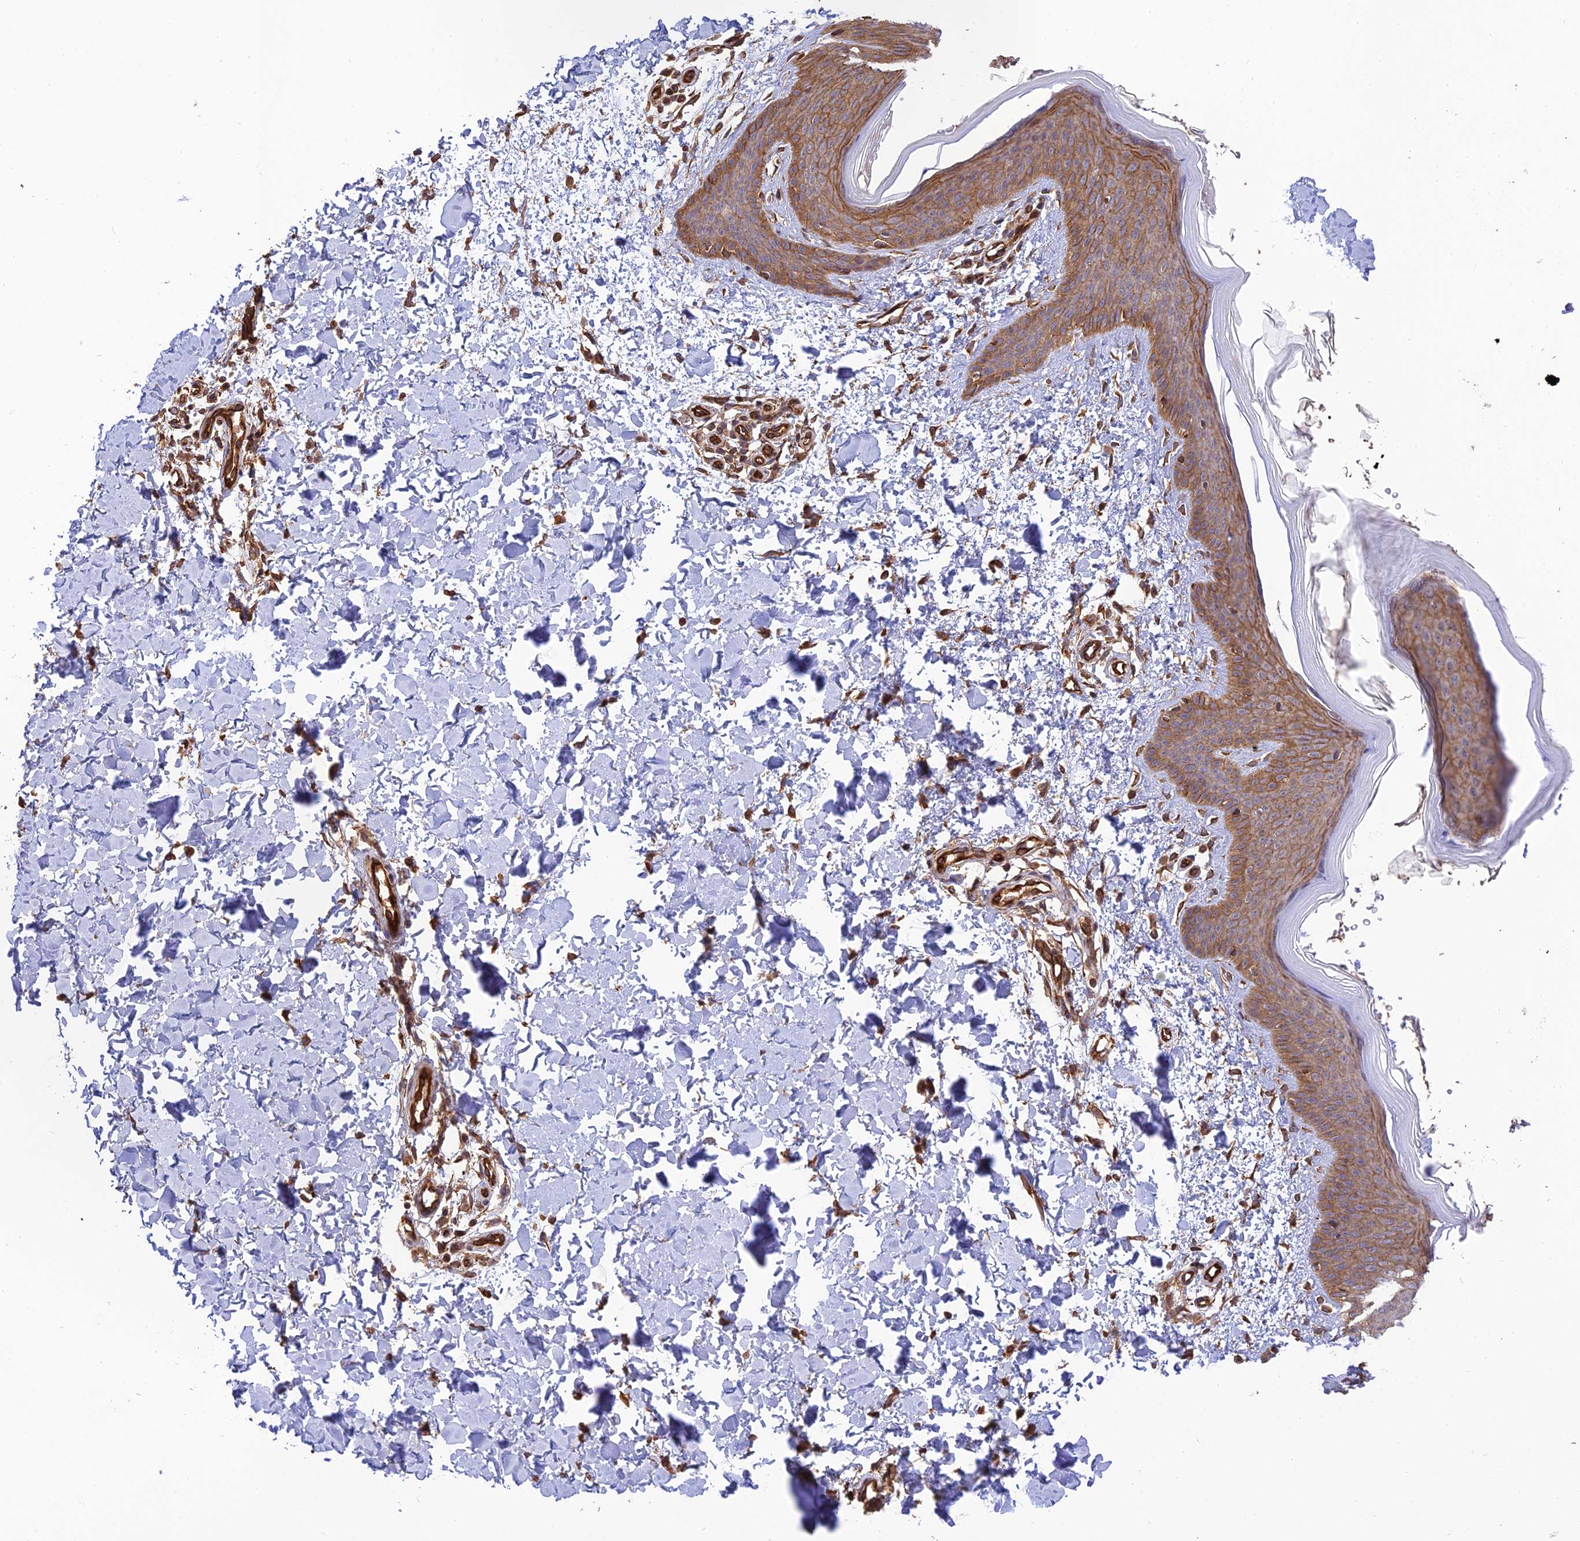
{"staining": {"intensity": "moderate", "quantity": ">75%", "location": "cytoplasmic/membranous"}, "tissue": "skin", "cell_type": "Fibroblasts", "image_type": "normal", "snomed": [{"axis": "morphology", "description": "Normal tissue, NOS"}, {"axis": "topography", "description": "Skin"}], "caption": "Moderate cytoplasmic/membranous positivity is present in approximately >75% of fibroblasts in normal skin. Using DAB (brown) and hematoxylin (blue) stains, captured at high magnification using brightfield microscopy.", "gene": "HOMER2", "patient": {"sex": "male", "age": 36}}